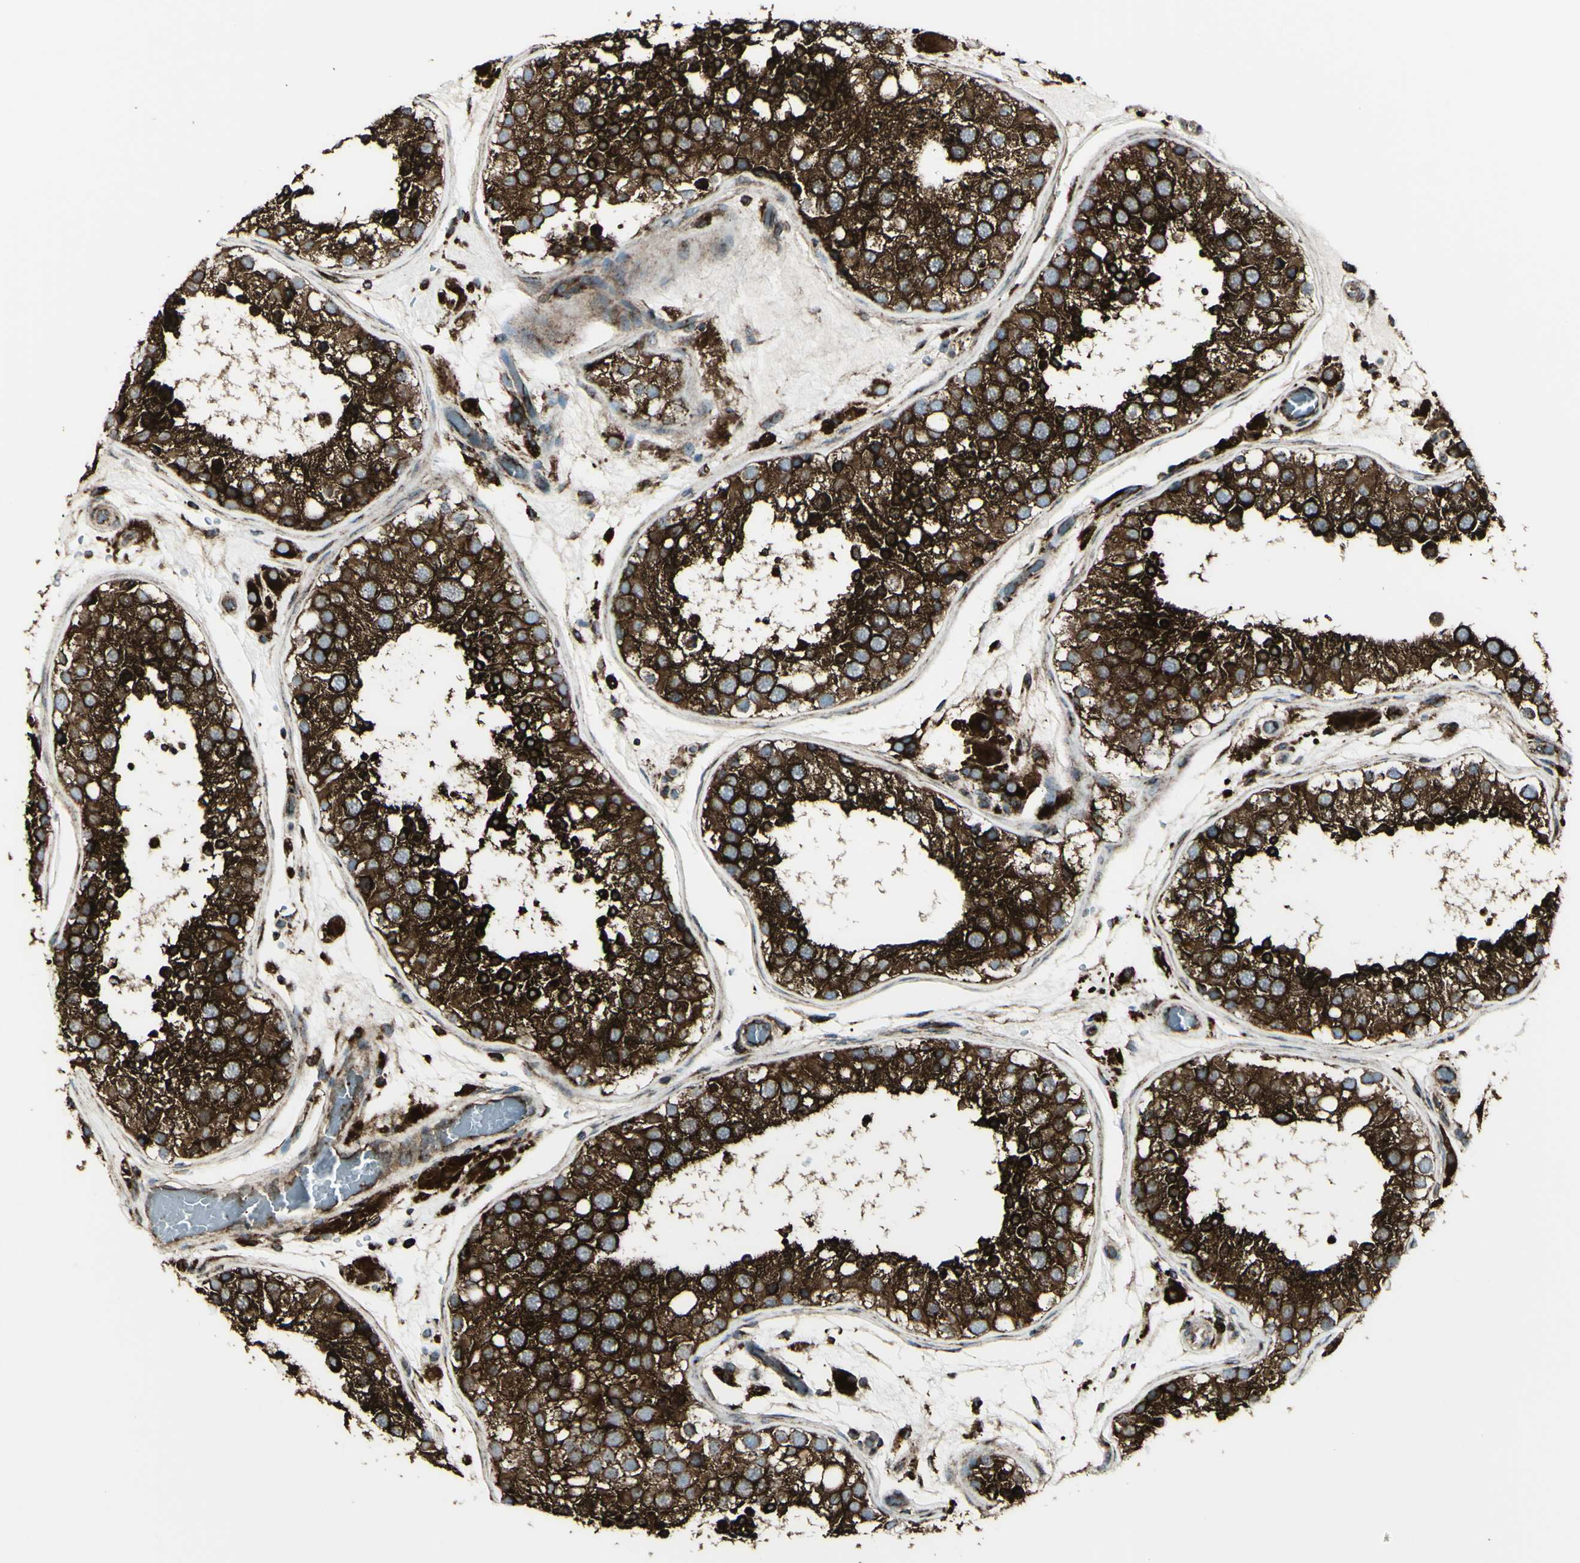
{"staining": {"intensity": "strong", "quantity": ">75%", "location": "cytoplasmic/membranous"}, "tissue": "testis", "cell_type": "Cells in seminiferous ducts", "image_type": "normal", "snomed": [{"axis": "morphology", "description": "Normal tissue, NOS"}, {"axis": "topography", "description": "Testis"}, {"axis": "topography", "description": "Epididymis"}], "caption": "An image of testis stained for a protein displays strong cytoplasmic/membranous brown staining in cells in seminiferous ducts.", "gene": "NAPA", "patient": {"sex": "male", "age": 26}}